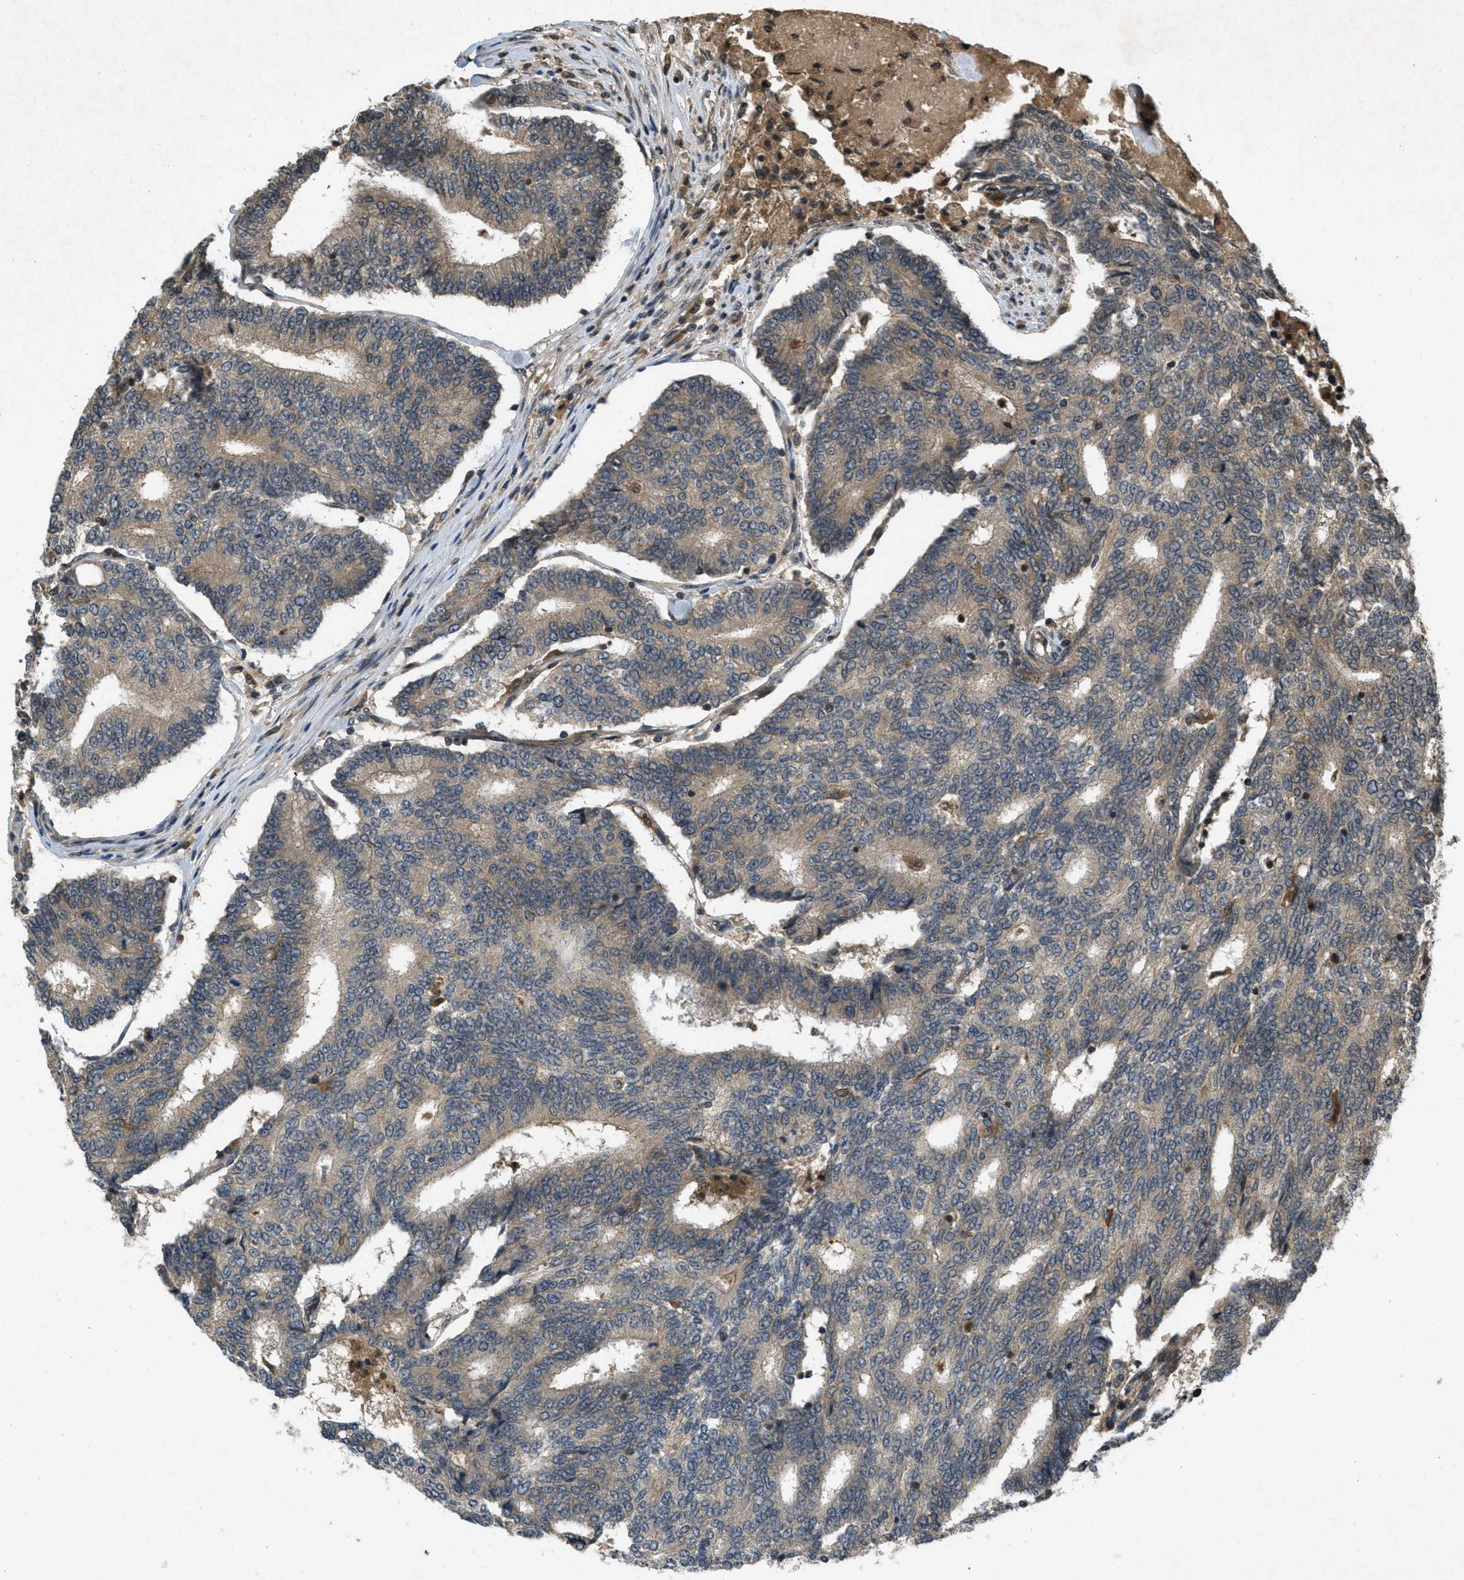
{"staining": {"intensity": "weak", "quantity": ">75%", "location": "cytoplasmic/membranous"}, "tissue": "prostate cancer", "cell_type": "Tumor cells", "image_type": "cancer", "snomed": [{"axis": "morphology", "description": "Normal tissue, NOS"}, {"axis": "morphology", "description": "Adenocarcinoma, High grade"}, {"axis": "topography", "description": "Prostate"}, {"axis": "topography", "description": "Seminal veicle"}], "caption": "The immunohistochemical stain highlights weak cytoplasmic/membranous positivity in tumor cells of prostate cancer (adenocarcinoma (high-grade)) tissue.", "gene": "ATG7", "patient": {"sex": "male", "age": 55}}